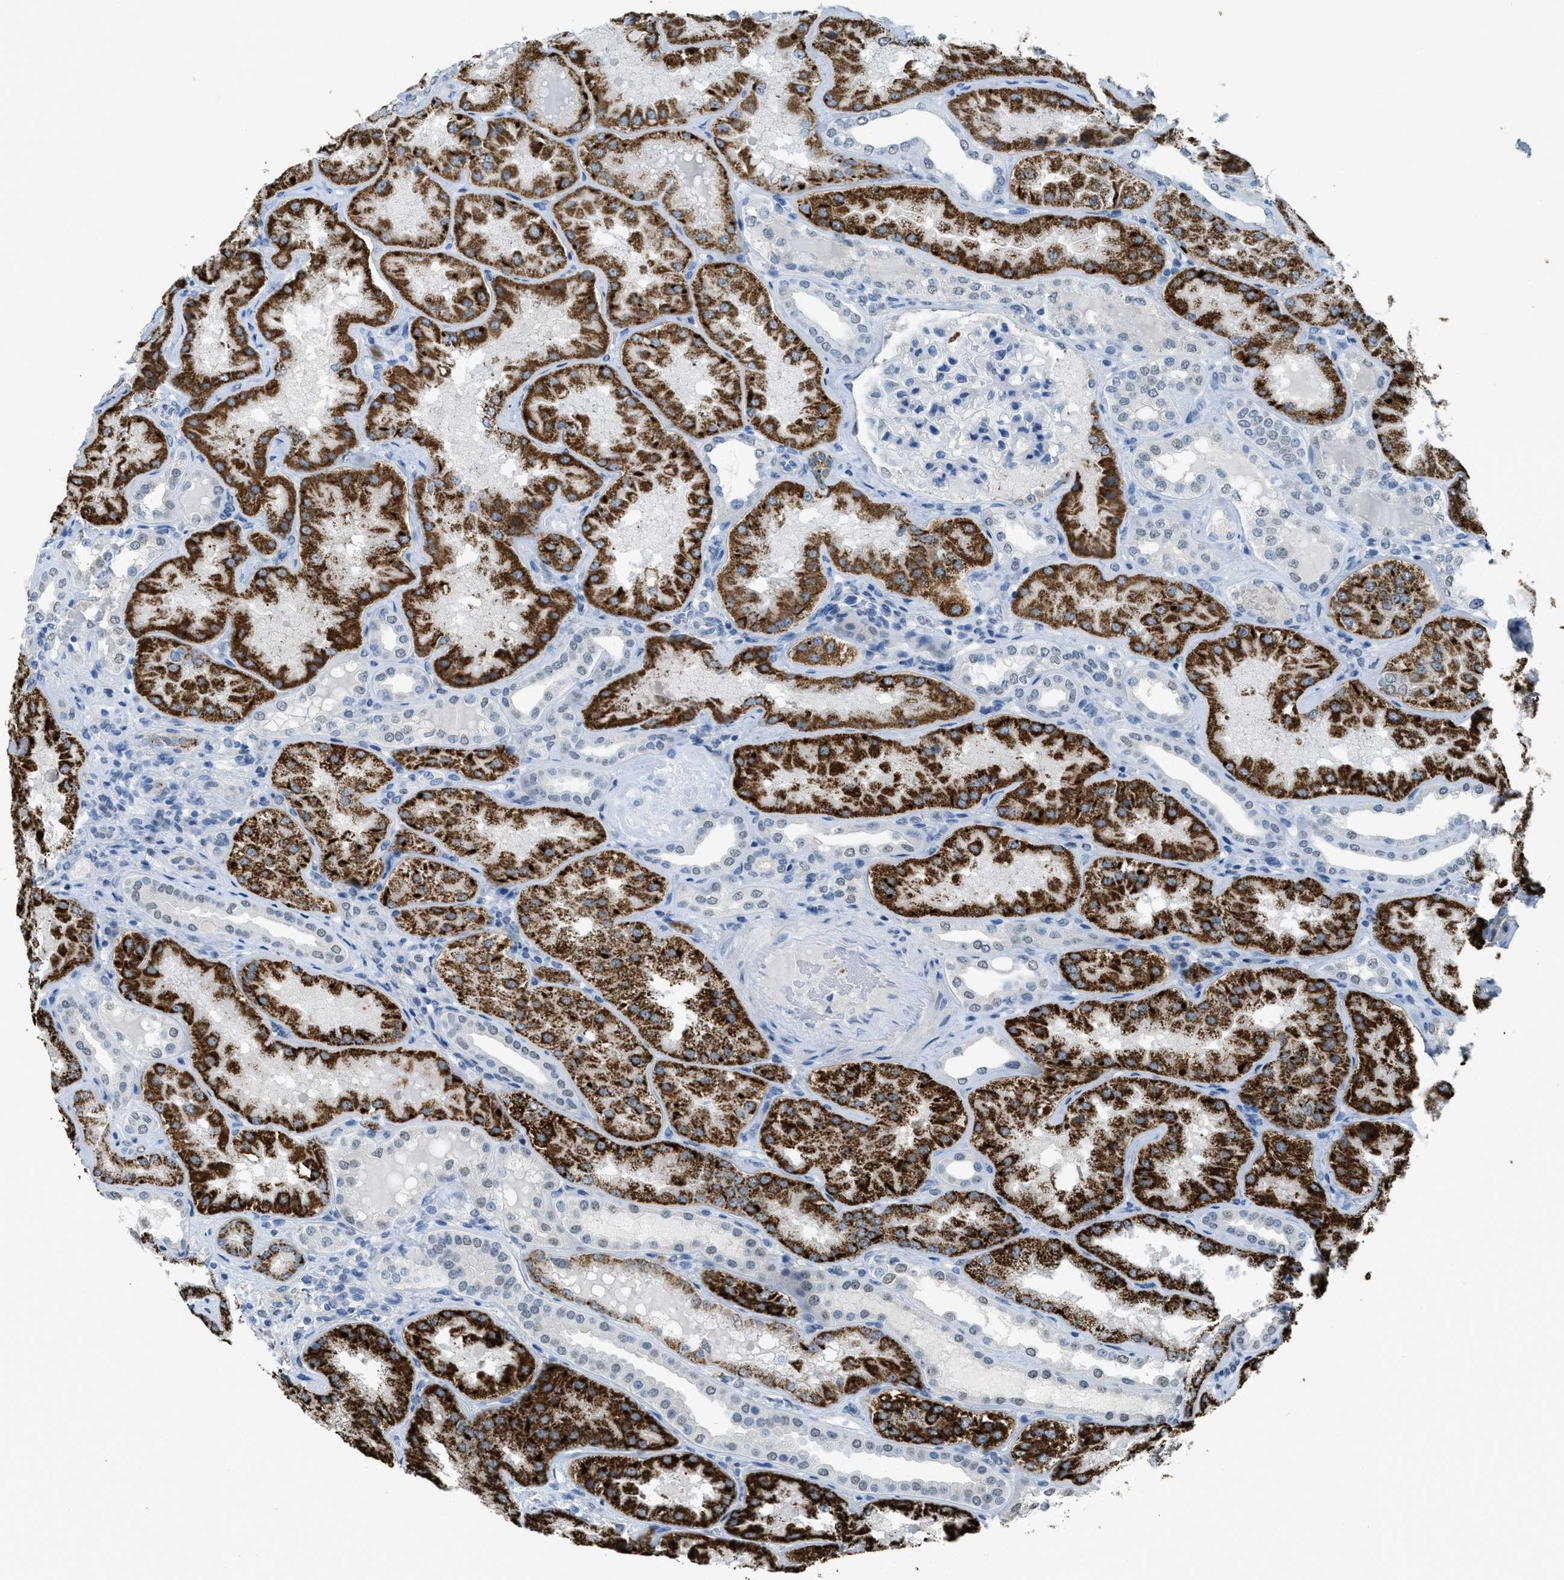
{"staining": {"intensity": "weak", "quantity": "<25%", "location": "nuclear"}, "tissue": "kidney", "cell_type": "Cells in glomeruli", "image_type": "normal", "snomed": [{"axis": "morphology", "description": "Normal tissue, NOS"}, {"axis": "topography", "description": "Kidney"}], "caption": "Immunohistochemical staining of normal kidney displays no significant staining in cells in glomeruli.", "gene": "TTC13", "patient": {"sex": "female", "age": 56}}